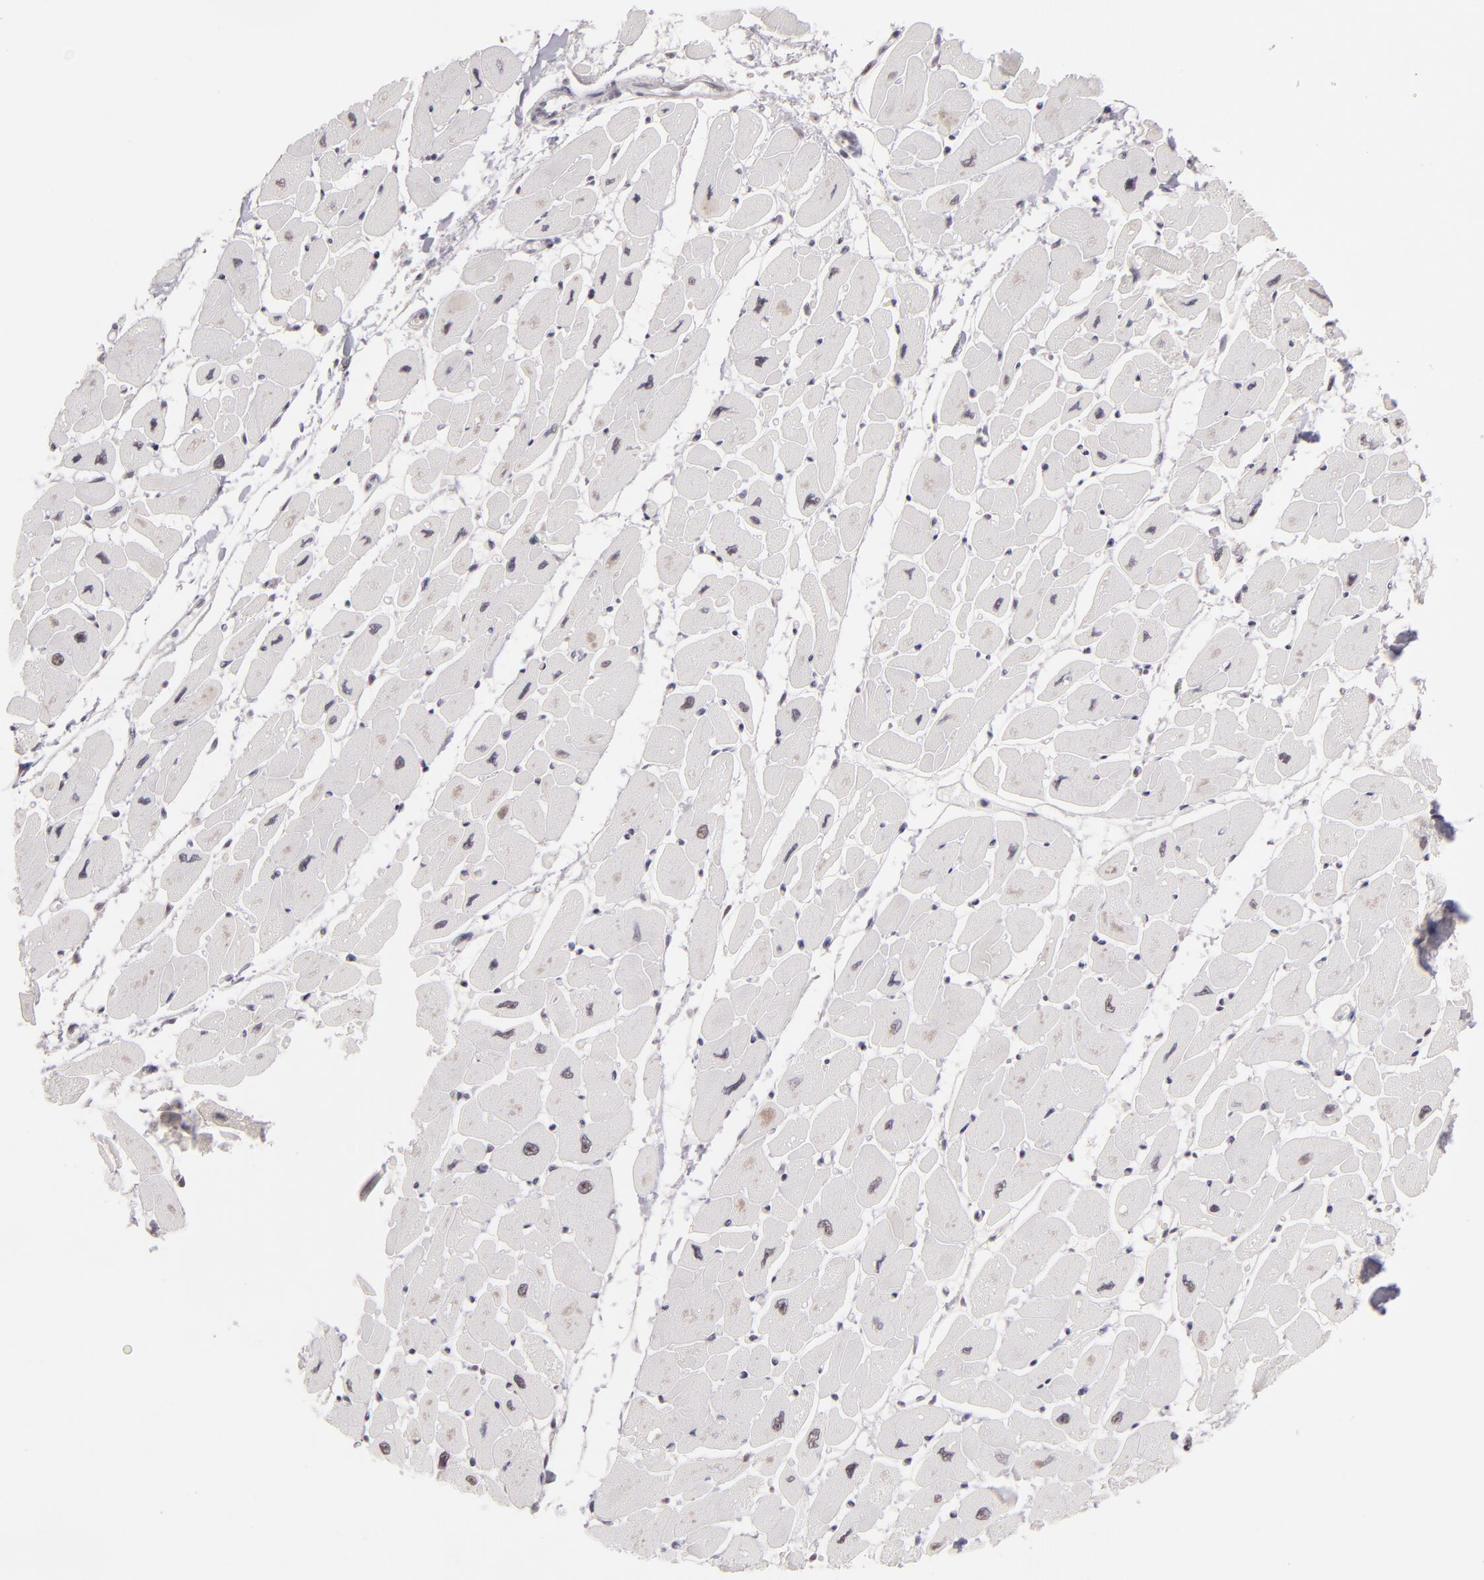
{"staining": {"intensity": "weak", "quantity": "<25%", "location": "nuclear"}, "tissue": "heart muscle", "cell_type": "Cardiomyocytes", "image_type": "normal", "snomed": [{"axis": "morphology", "description": "Normal tissue, NOS"}, {"axis": "topography", "description": "Heart"}], "caption": "Cardiomyocytes show no significant protein expression in benign heart muscle. (Brightfield microscopy of DAB (3,3'-diaminobenzidine) immunohistochemistry (IHC) at high magnification).", "gene": "INTS6", "patient": {"sex": "female", "age": 54}}